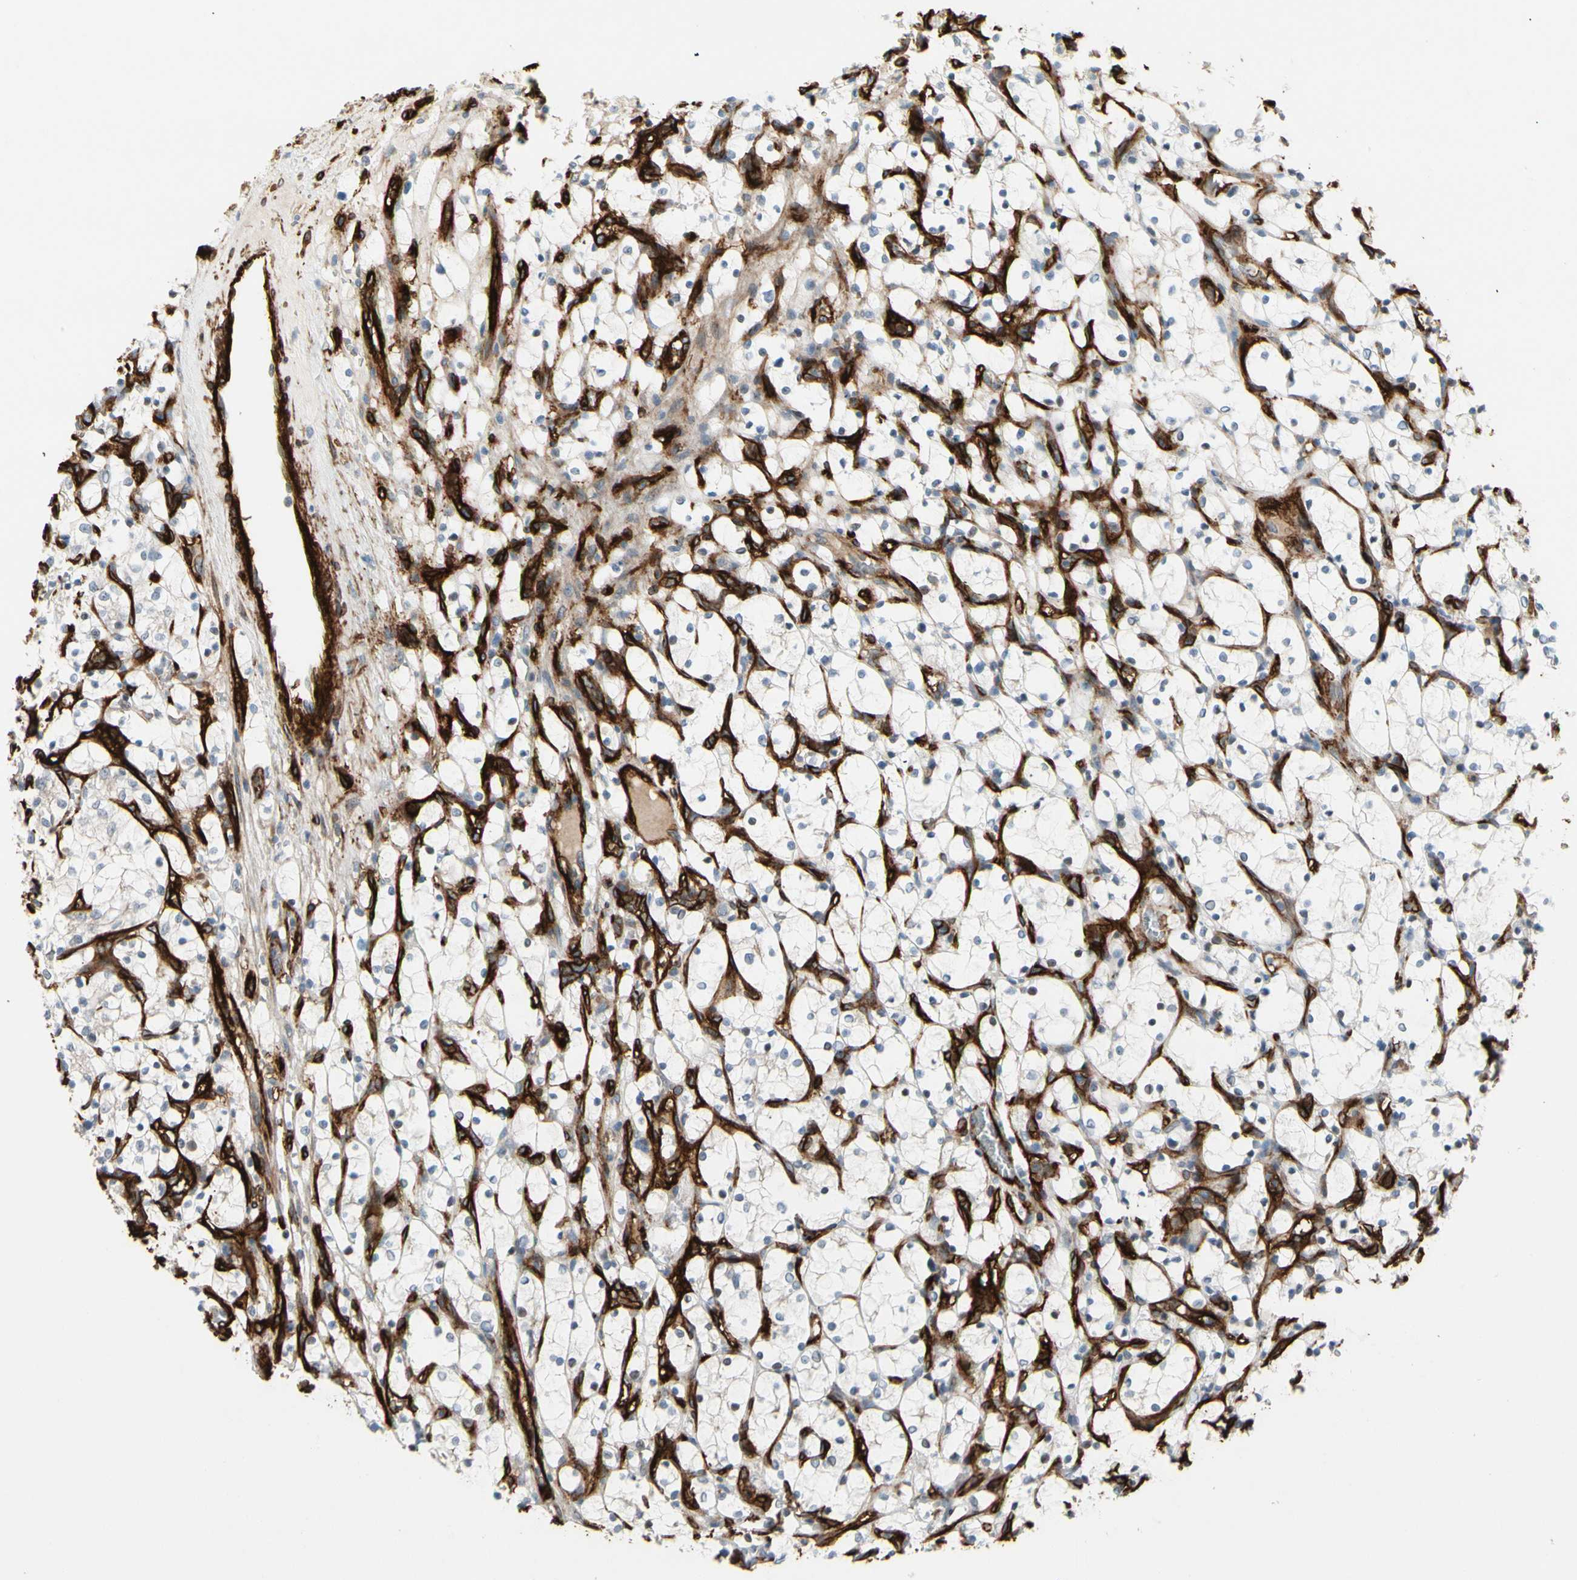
{"staining": {"intensity": "negative", "quantity": "none", "location": "none"}, "tissue": "renal cancer", "cell_type": "Tumor cells", "image_type": "cancer", "snomed": [{"axis": "morphology", "description": "Adenocarcinoma, NOS"}, {"axis": "topography", "description": "Kidney"}], "caption": "Image shows no significant protein staining in tumor cells of renal cancer.", "gene": "MCAM", "patient": {"sex": "female", "age": 69}}